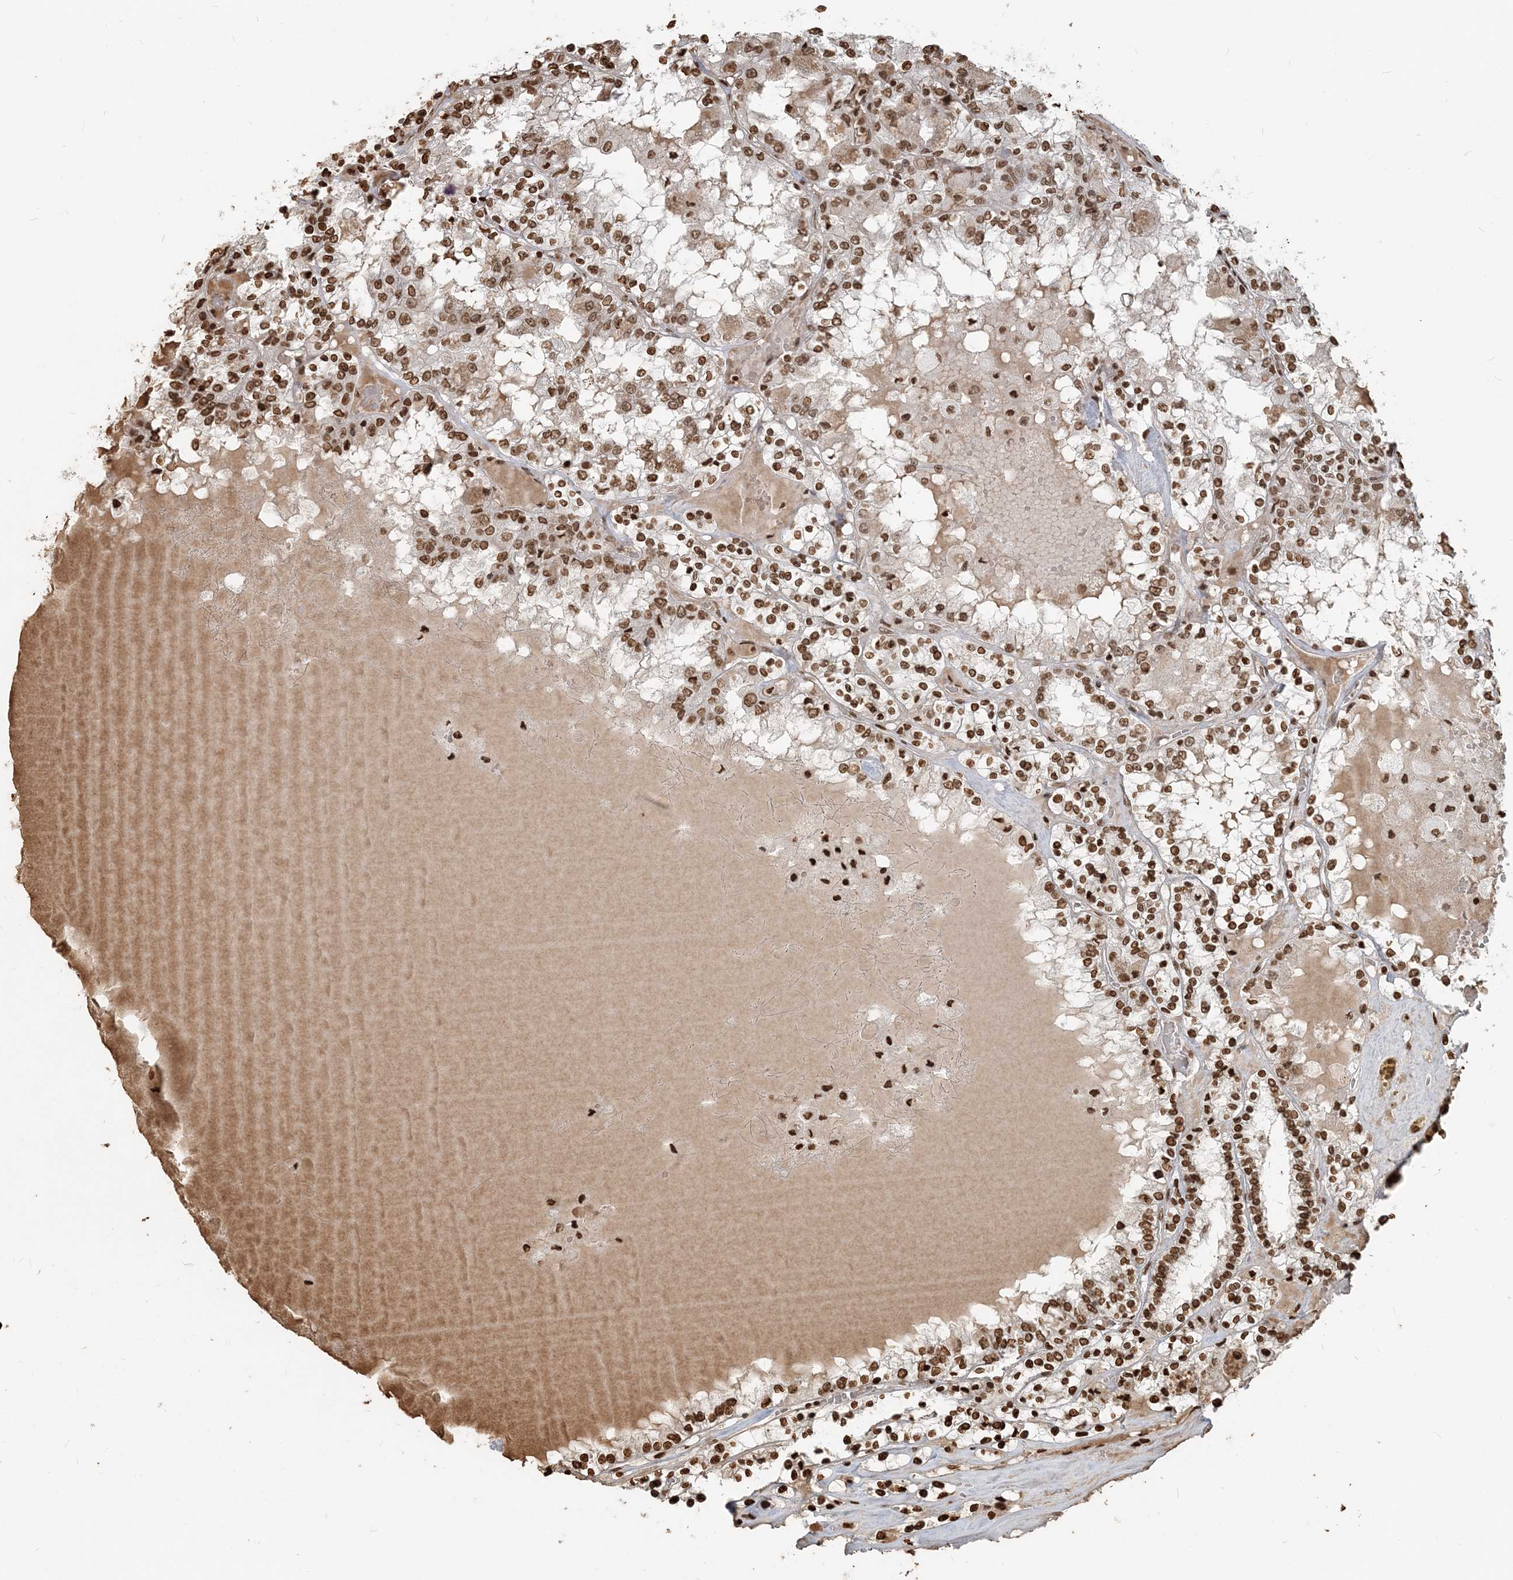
{"staining": {"intensity": "moderate", "quantity": ">75%", "location": "nuclear"}, "tissue": "renal cancer", "cell_type": "Tumor cells", "image_type": "cancer", "snomed": [{"axis": "morphology", "description": "Adenocarcinoma, NOS"}, {"axis": "topography", "description": "Kidney"}], "caption": "Tumor cells exhibit medium levels of moderate nuclear expression in about >75% of cells in adenocarcinoma (renal).", "gene": "H3-3B", "patient": {"sex": "female", "age": 56}}